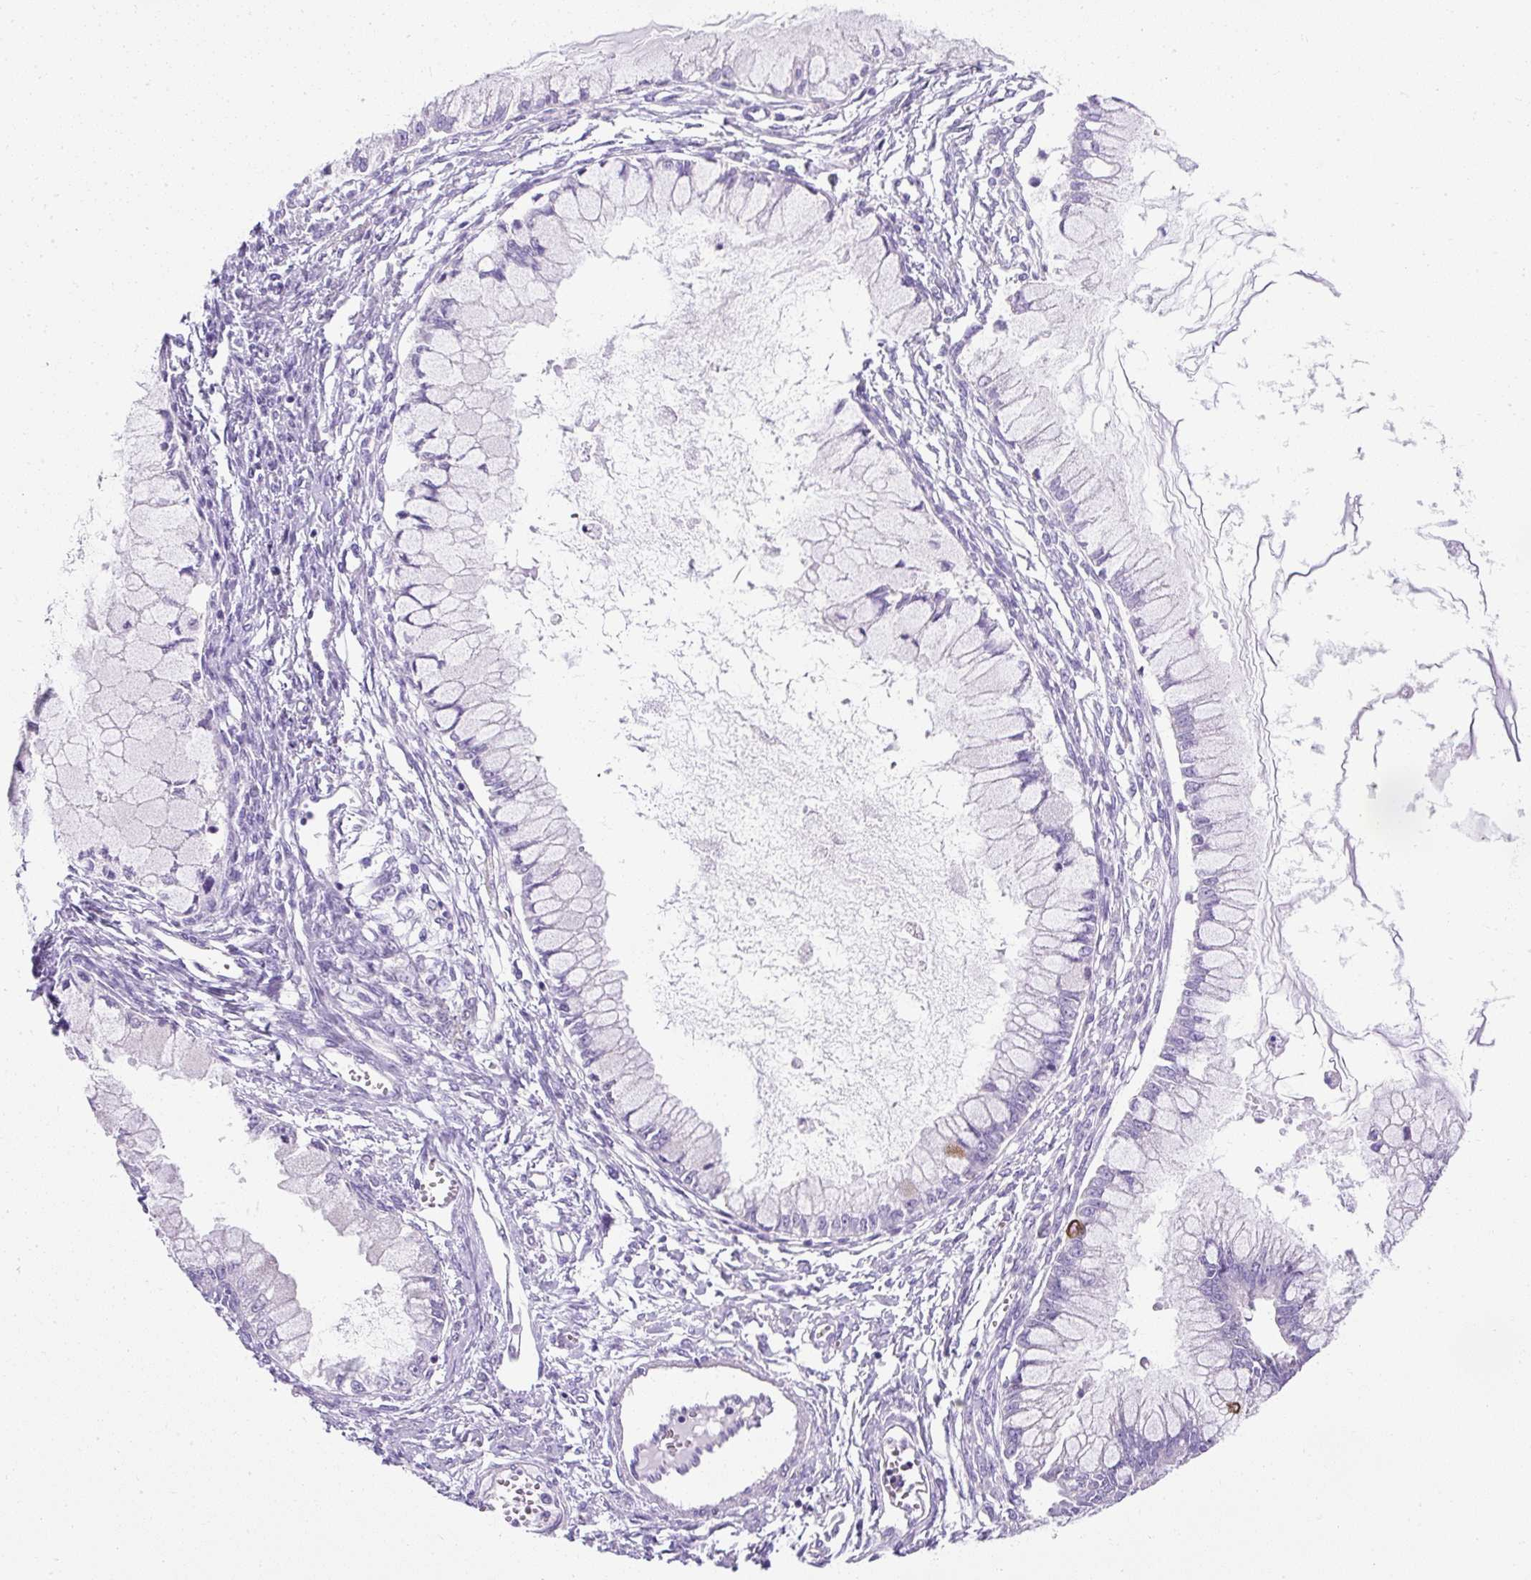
{"staining": {"intensity": "negative", "quantity": "none", "location": "none"}, "tissue": "ovarian cancer", "cell_type": "Tumor cells", "image_type": "cancer", "snomed": [{"axis": "morphology", "description": "Cystadenocarcinoma, mucinous, NOS"}, {"axis": "topography", "description": "Ovary"}], "caption": "Protein analysis of mucinous cystadenocarcinoma (ovarian) demonstrates no significant staining in tumor cells.", "gene": "C2CD4C", "patient": {"sex": "female", "age": 34}}